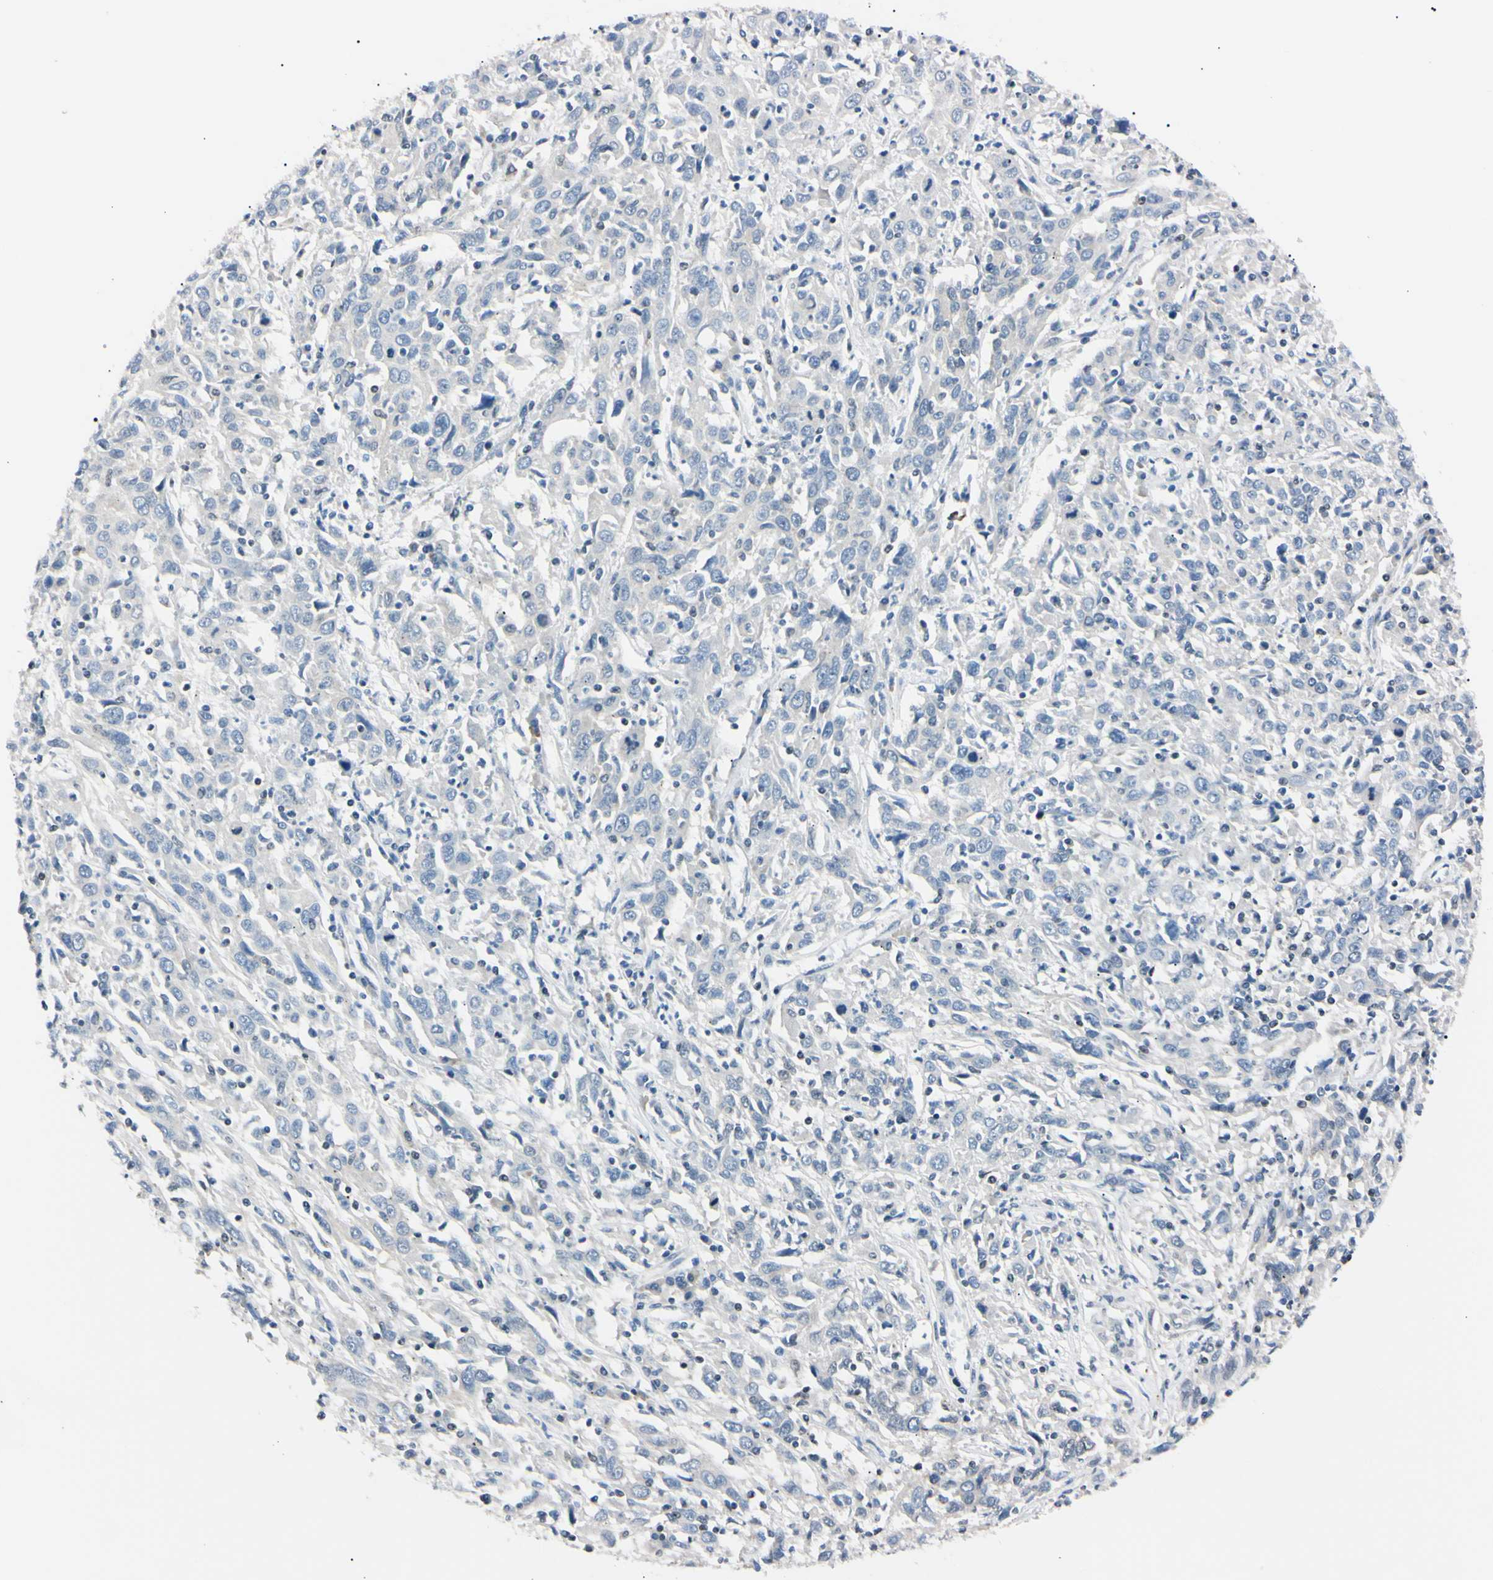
{"staining": {"intensity": "negative", "quantity": "none", "location": "none"}, "tissue": "cervical cancer", "cell_type": "Tumor cells", "image_type": "cancer", "snomed": [{"axis": "morphology", "description": "Squamous cell carcinoma, NOS"}, {"axis": "topography", "description": "Cervix"}], "caption": "Photomicrograph shows no protein positivity in tumor cells of squamous cell carcinoma (cervical) tissue.", "gene": "C1orf174", "patient": {"sex": "female", "age": 46}}